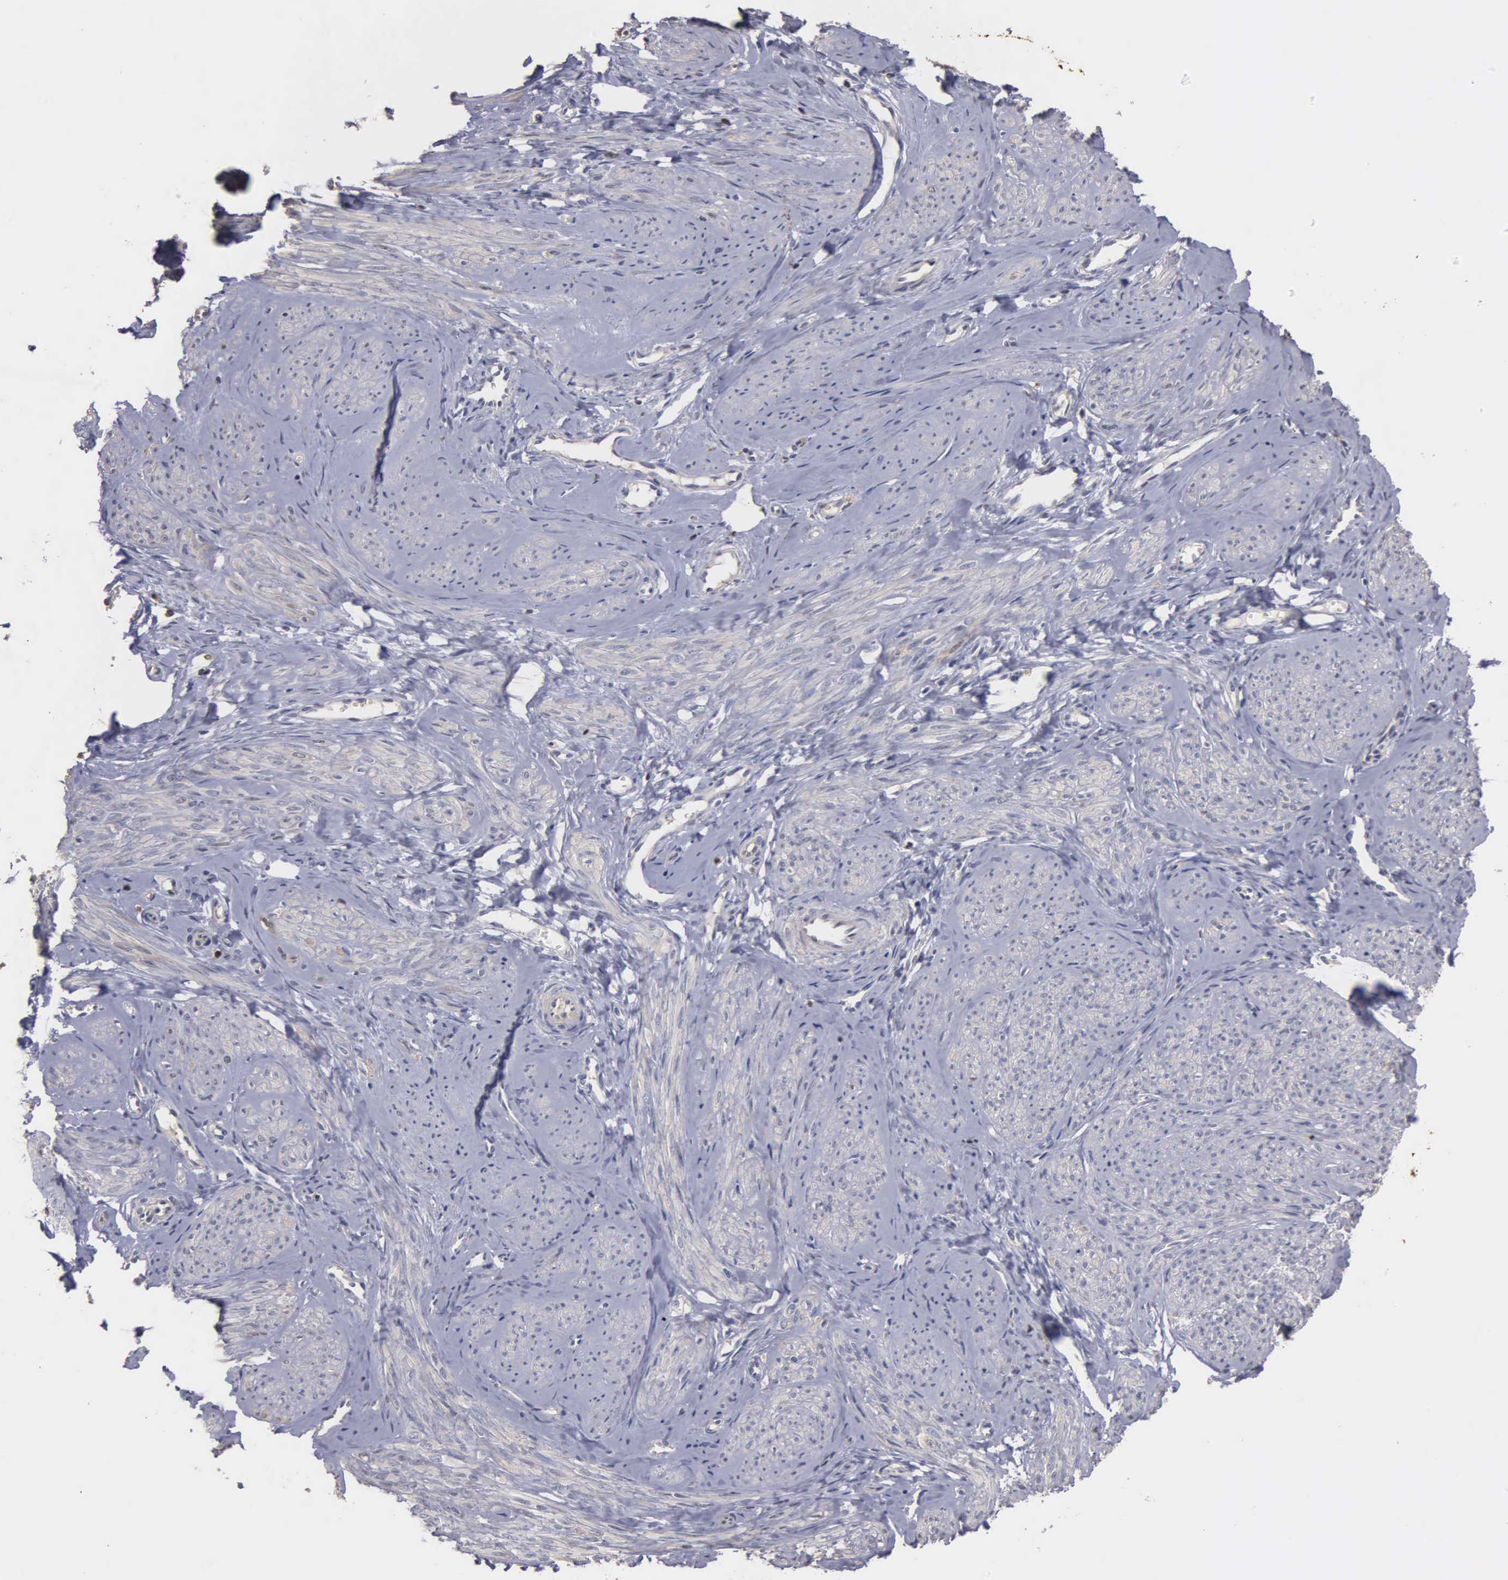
{"staining": {"intensity": "negative", "quantity": "none", "location": "none"}, "tissue": "smooth muscle", "cell_type": "Smooth muscle cells", "image_type": "normal", "snomed": [{"axis": "morphology", "description": "Normal tissue, NOS"}, {"axis": "topography", "description": "Uterus"}], "caption": "IHC micrograph of unremarkable smooth muscle: human smooth muscle stained with DAB (3,3'-diaminobenzidine) displays no significant protein expression in smooth muscle cells.", "gene": "ENO3", "patient": {"sex": "female", "age": 45}}